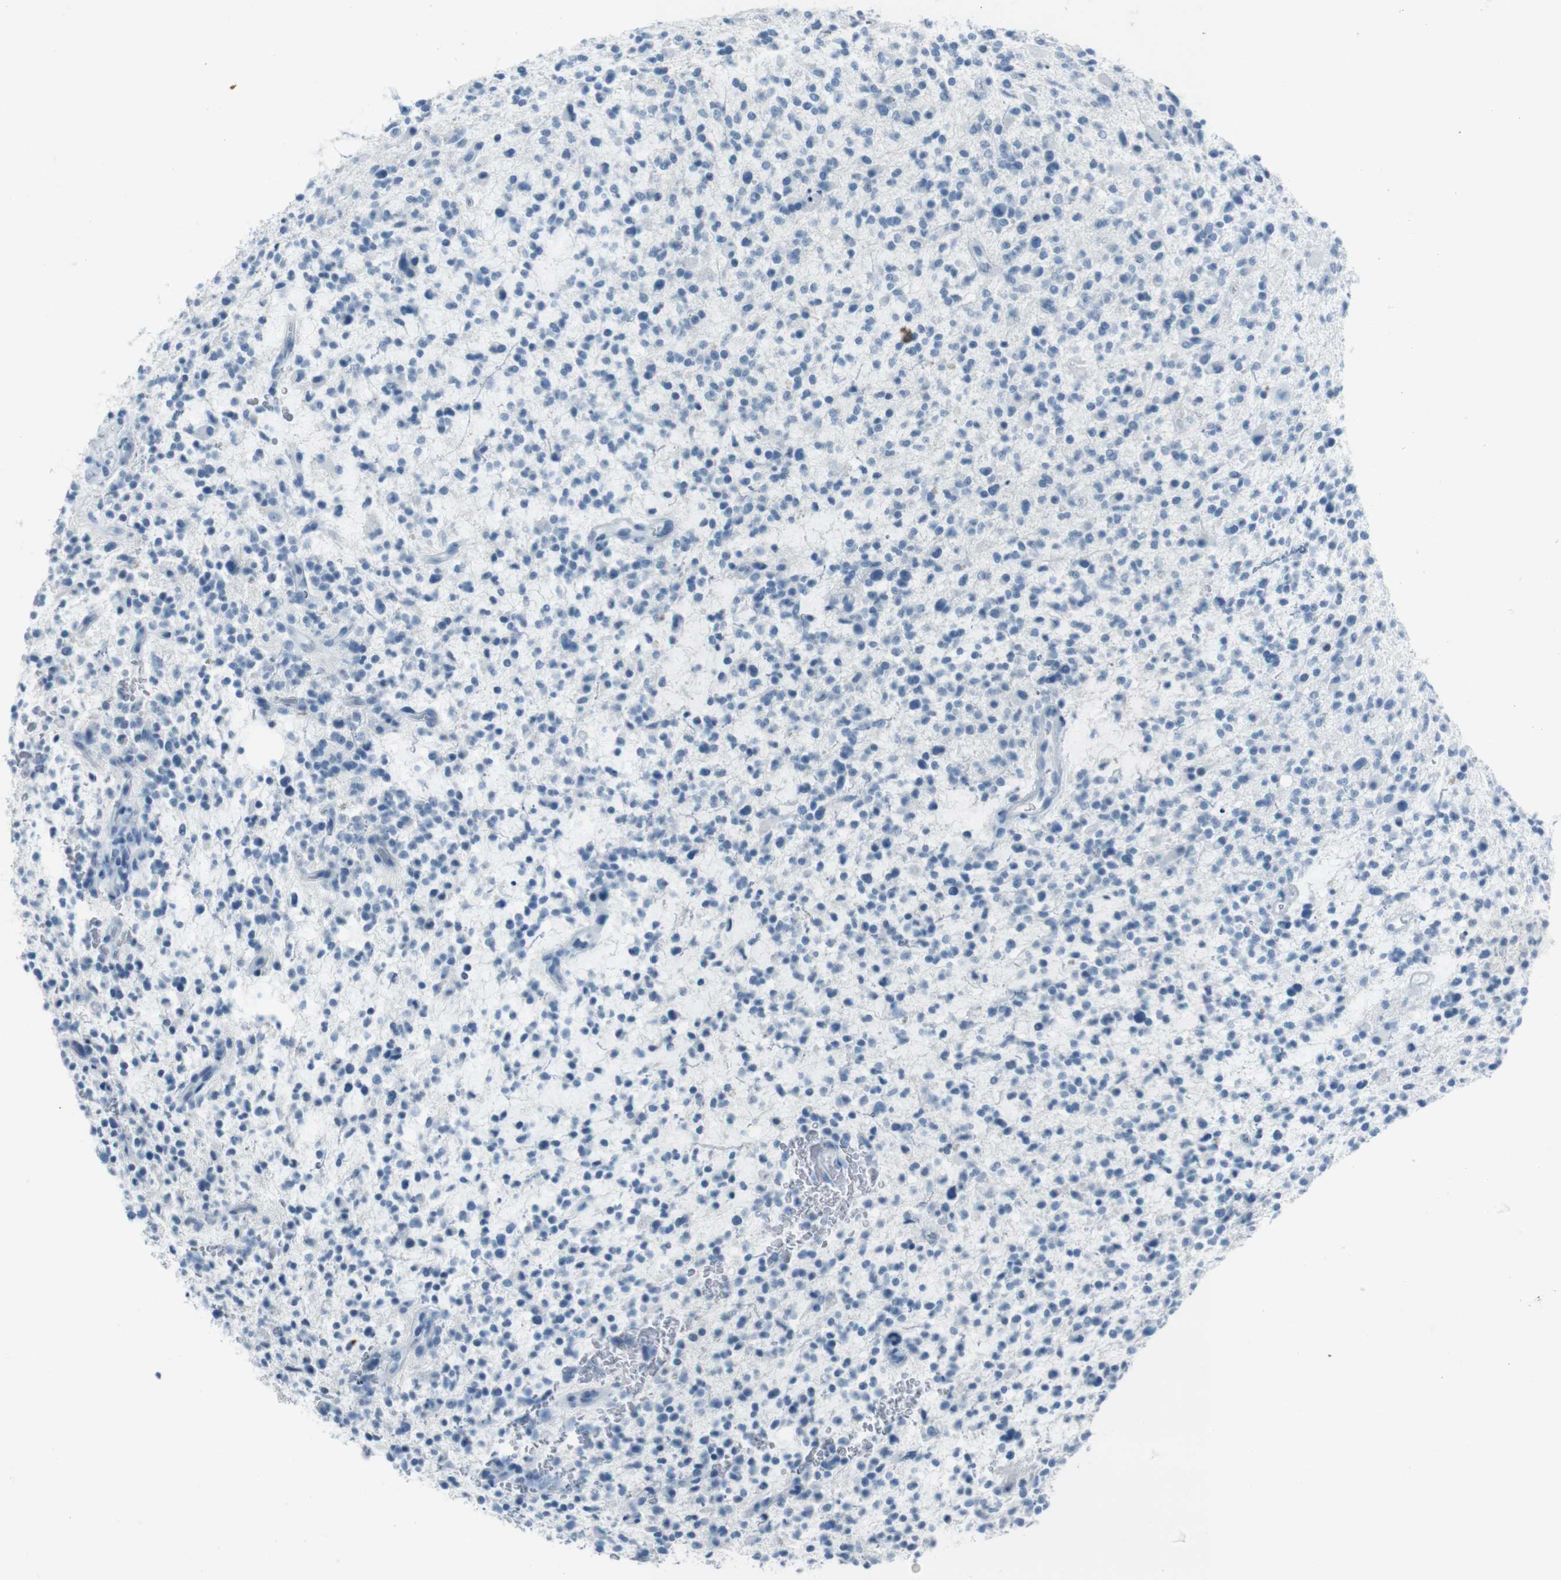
{"staining": {"intensity": "negative", "quantity": "none", "location": "none"}, "tissue": "glioma", "cell_type": "Tumor cells", "image_type": "cancer", "snomed": [{"axis": "morphology", "description": "Glioma, malignant, High grade"}, {"axis": "topography", "description": "Brain"}], "caption": "Glioma stained for a protein using IHC reveals no positivity tumor cells.", "gene": "TMEM207", "patient": {"sex": "male", "age": 48}}